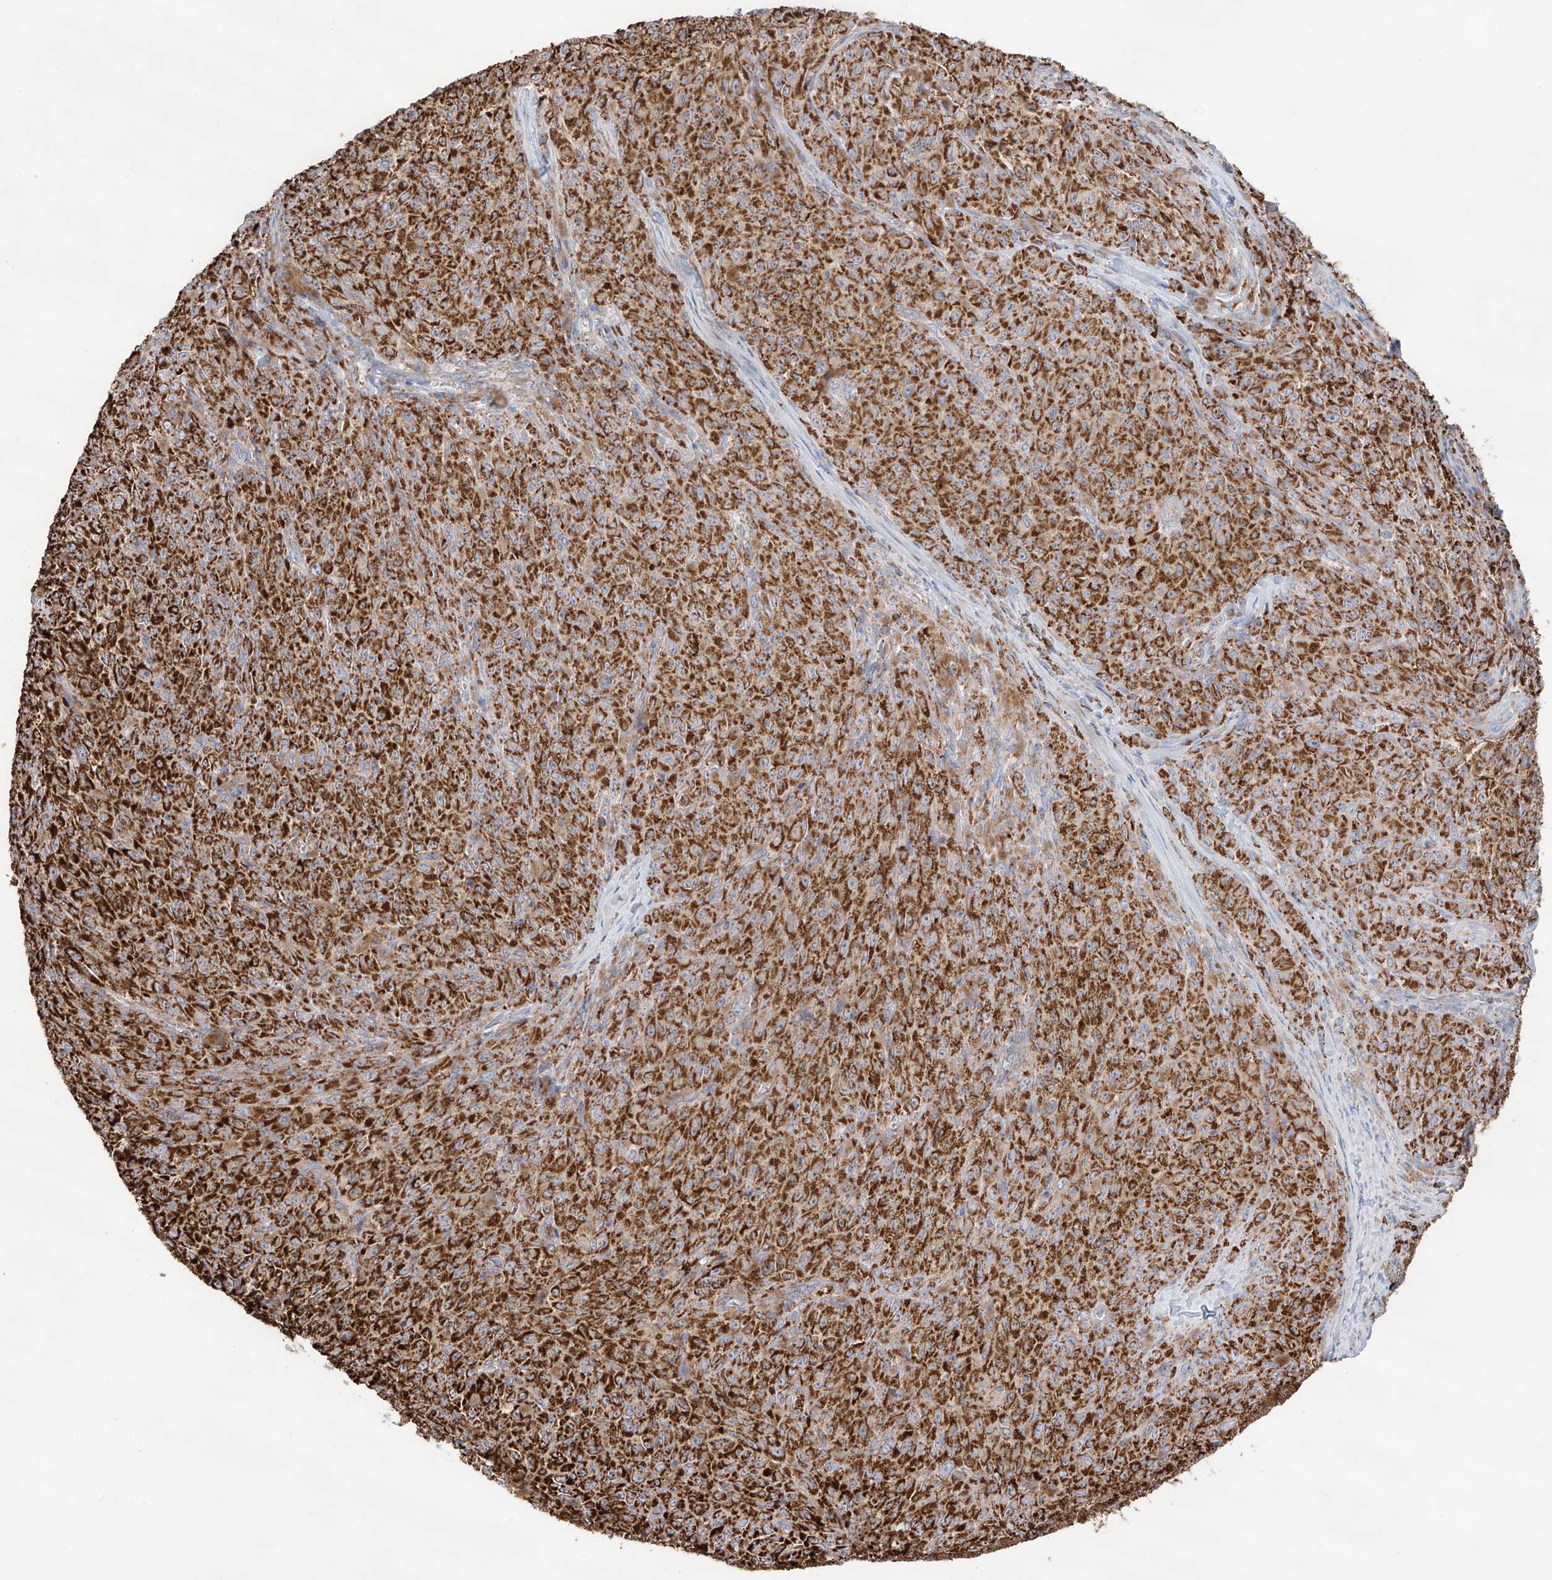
{"staining": {"intensity": "strong", "quantity": ">75%", "location": "cytoplasmic/membranous"}, "tissue": "melanoma", "cell_type": "Tumor cells", "image_type": "cancer", "snomed": [{"axis": "morphology", "description": "Malignant melanoma, NOS"}, {"axis": "topography", "description": "Skin"}], "caption": "A high amount of strong cytoplasmic/membranous expression is identified in approximately >75% of tumor cells in melanoma tissue.", "gene": "TTC27", "patient": {"sex": "female", "age": 82}}